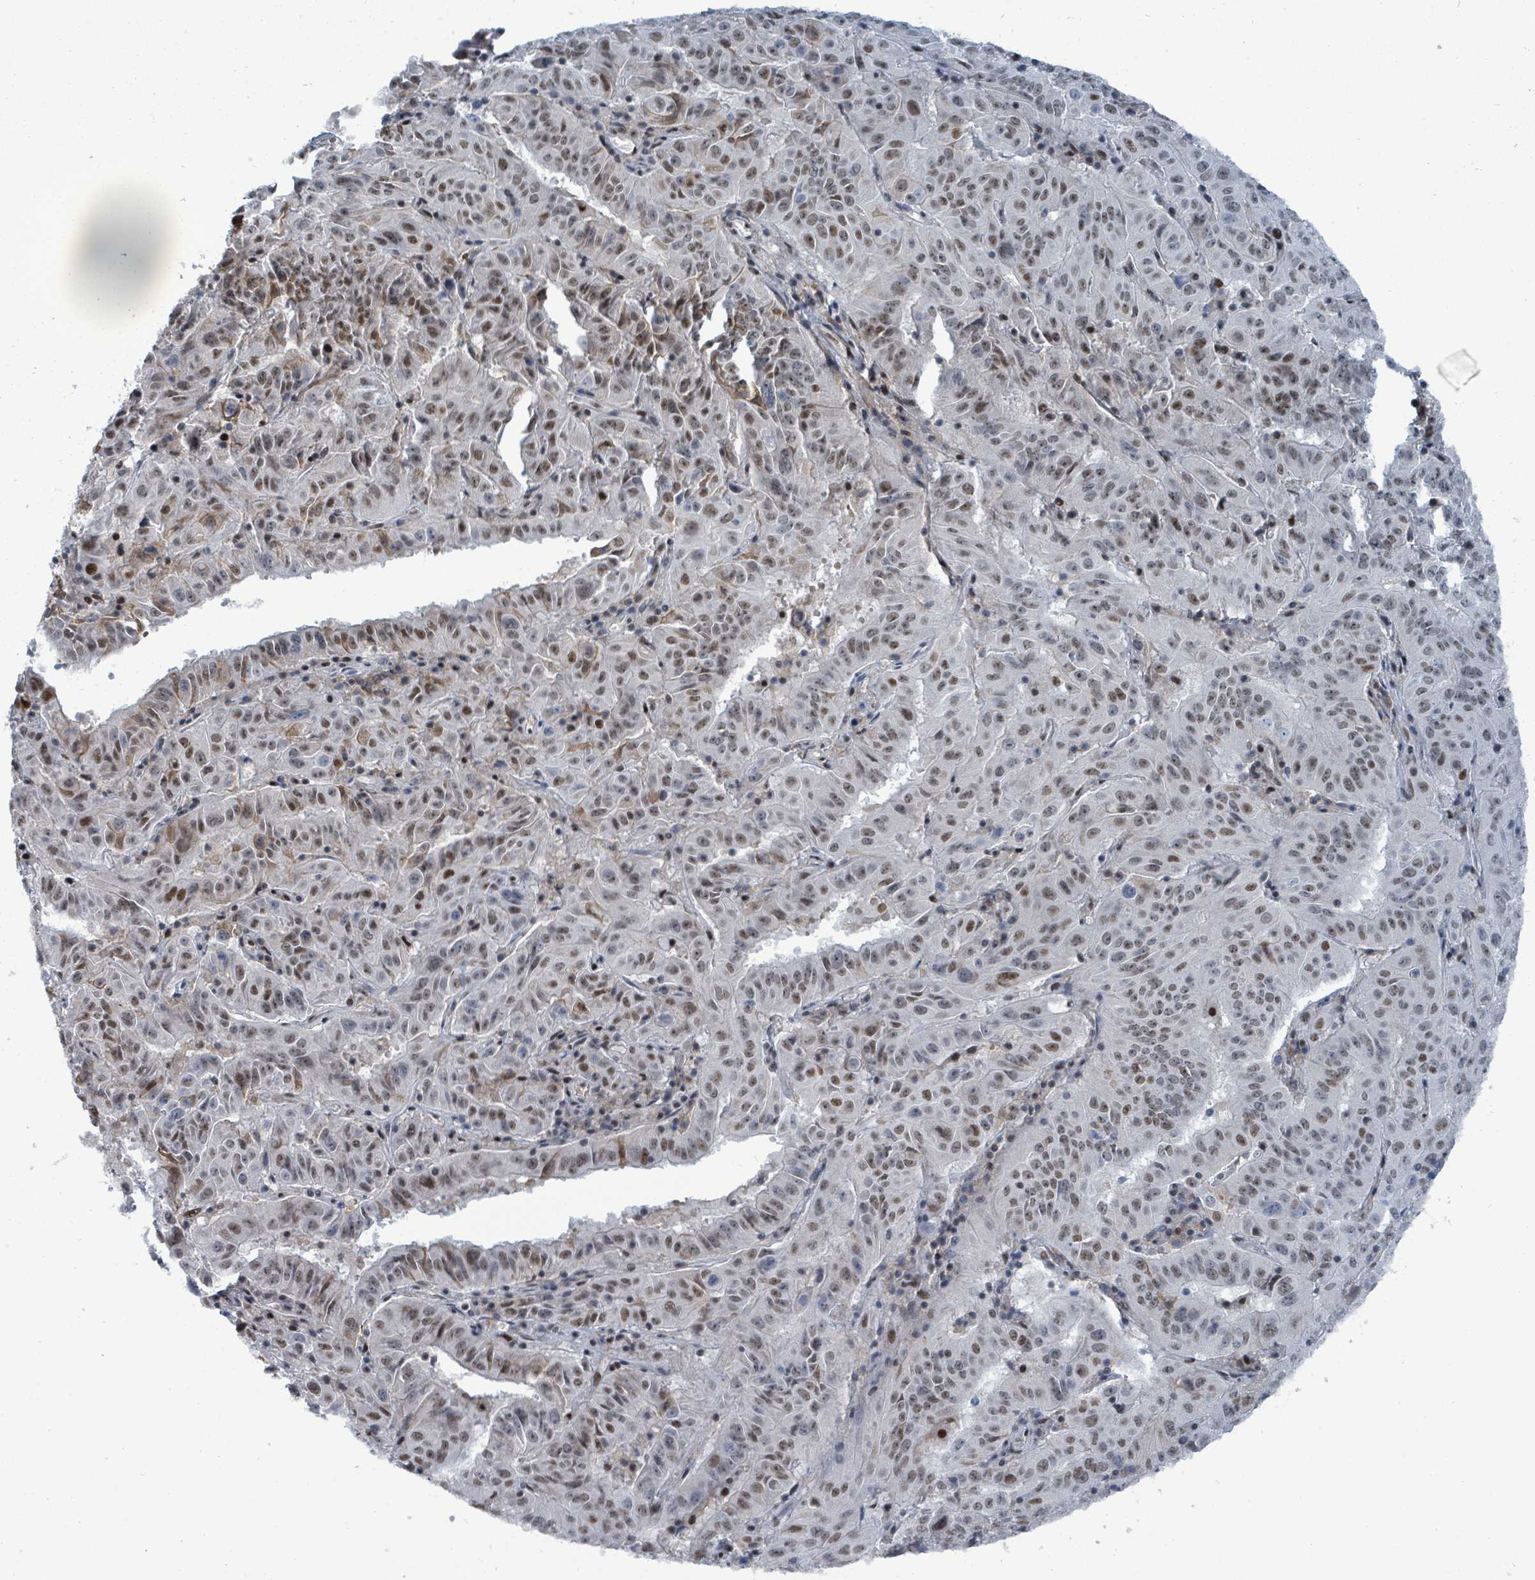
{"staining": {"intensity": "moderate", "quantity": ">75%", "location": "nuclear"}, "tissue": "pancreatic cancer", "cell_type": "Tumor cells", "image_type": "cancer", "snomed": [{"axis": "morphology", "description": "Adenocarcinoma, NOS"}, {"axis": "topography", "description": "Pancreas"}], "caption": "Protein expression analysis of human pancreatic cancer reveals moderate nuclear positivity in about >75% of tumor cells.", "gene": "UCK1", "patient": {"sex": "male", "age": 63}}